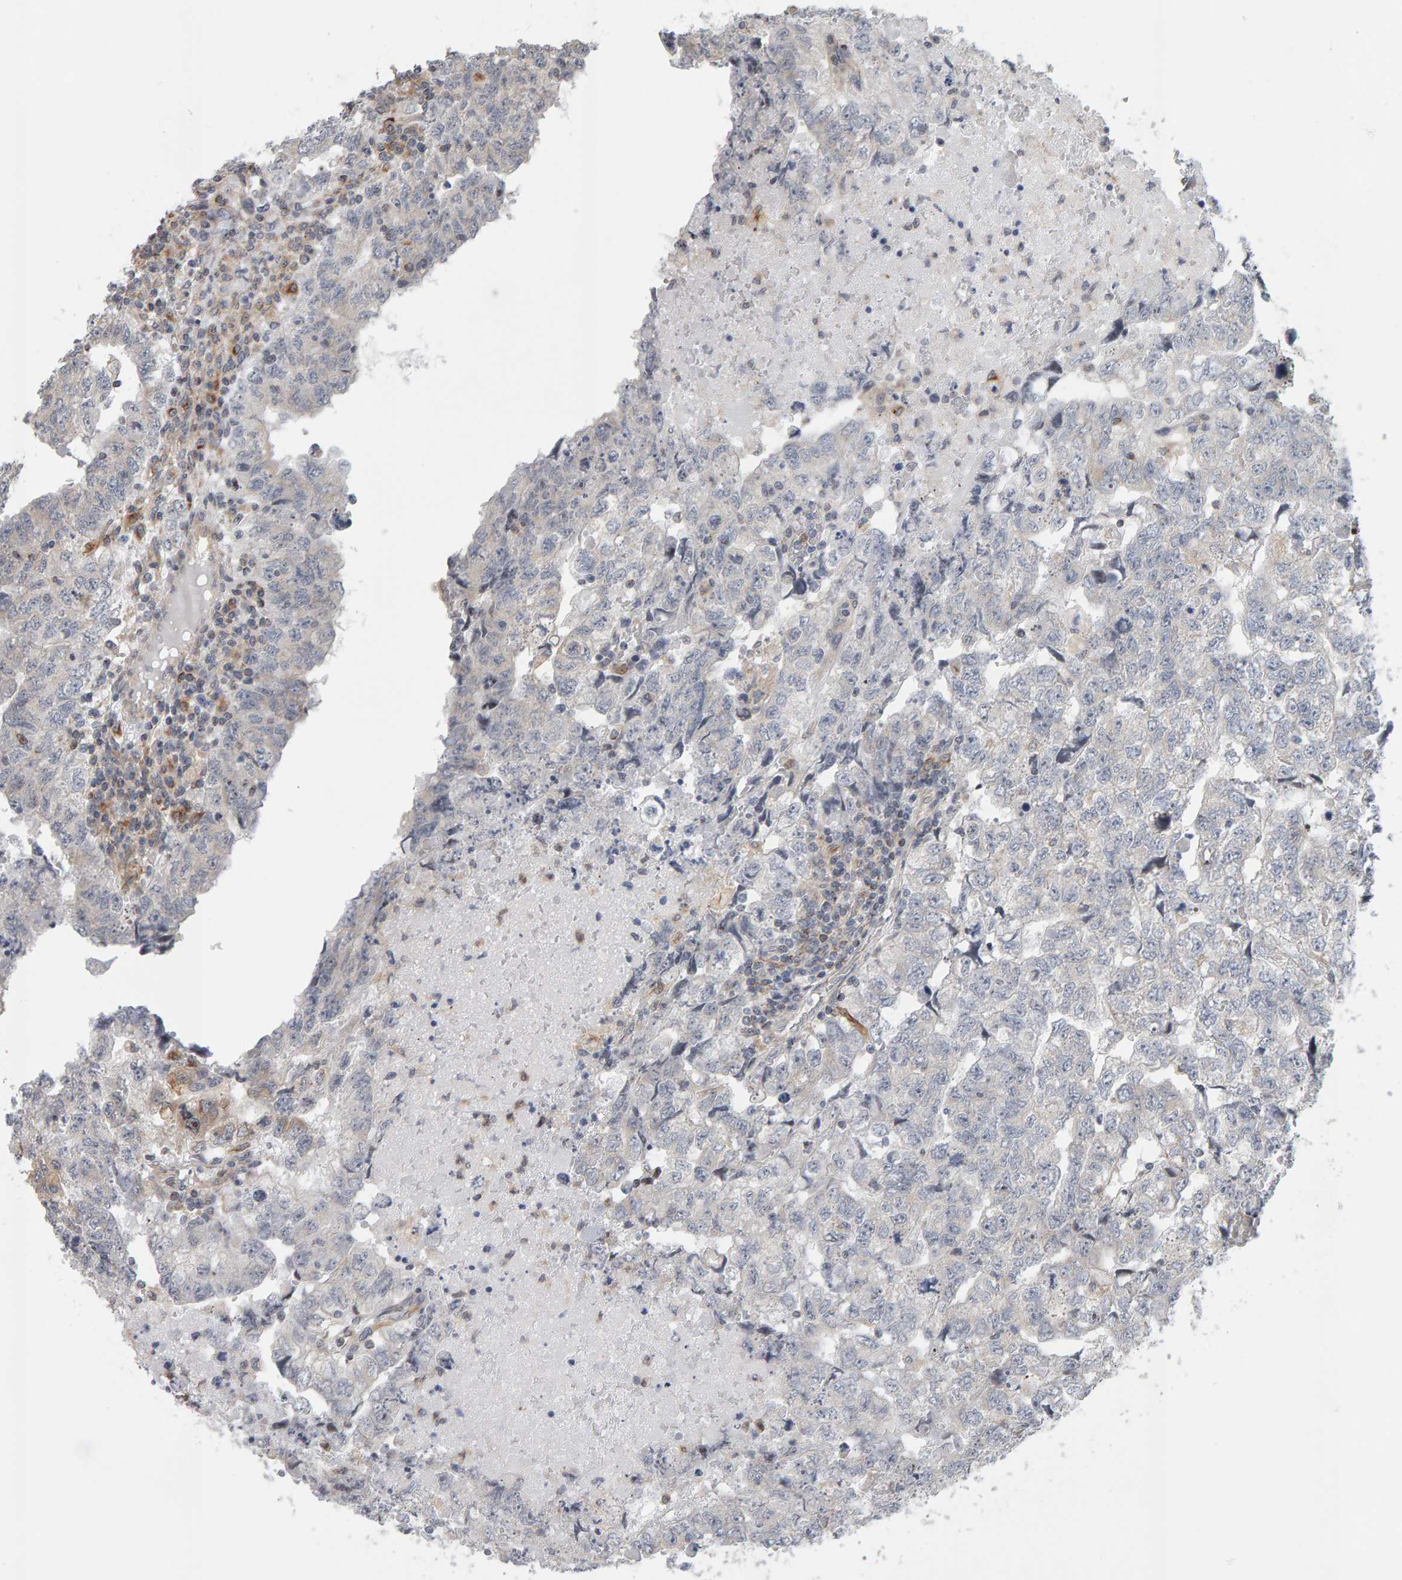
{"staining": {"intensity": "negative", "quantity": "none", "location": "none"}, "tissue": "testis cancer", "cell_type": "Tumor cells", "image_type": "cancer", "snomed": [{"axis": "morphology", "description": "Carcinoma, Embryonal, NOS"}, {"axis": "topography", "description": "Testis"}], "caption": "Immunohistochemistry (IHC) of human embryonal carcinoma (testis) shows no positivity in tumor cells.", "gene": "MSRA", "patient": {"sex": "male", "age": 36}}